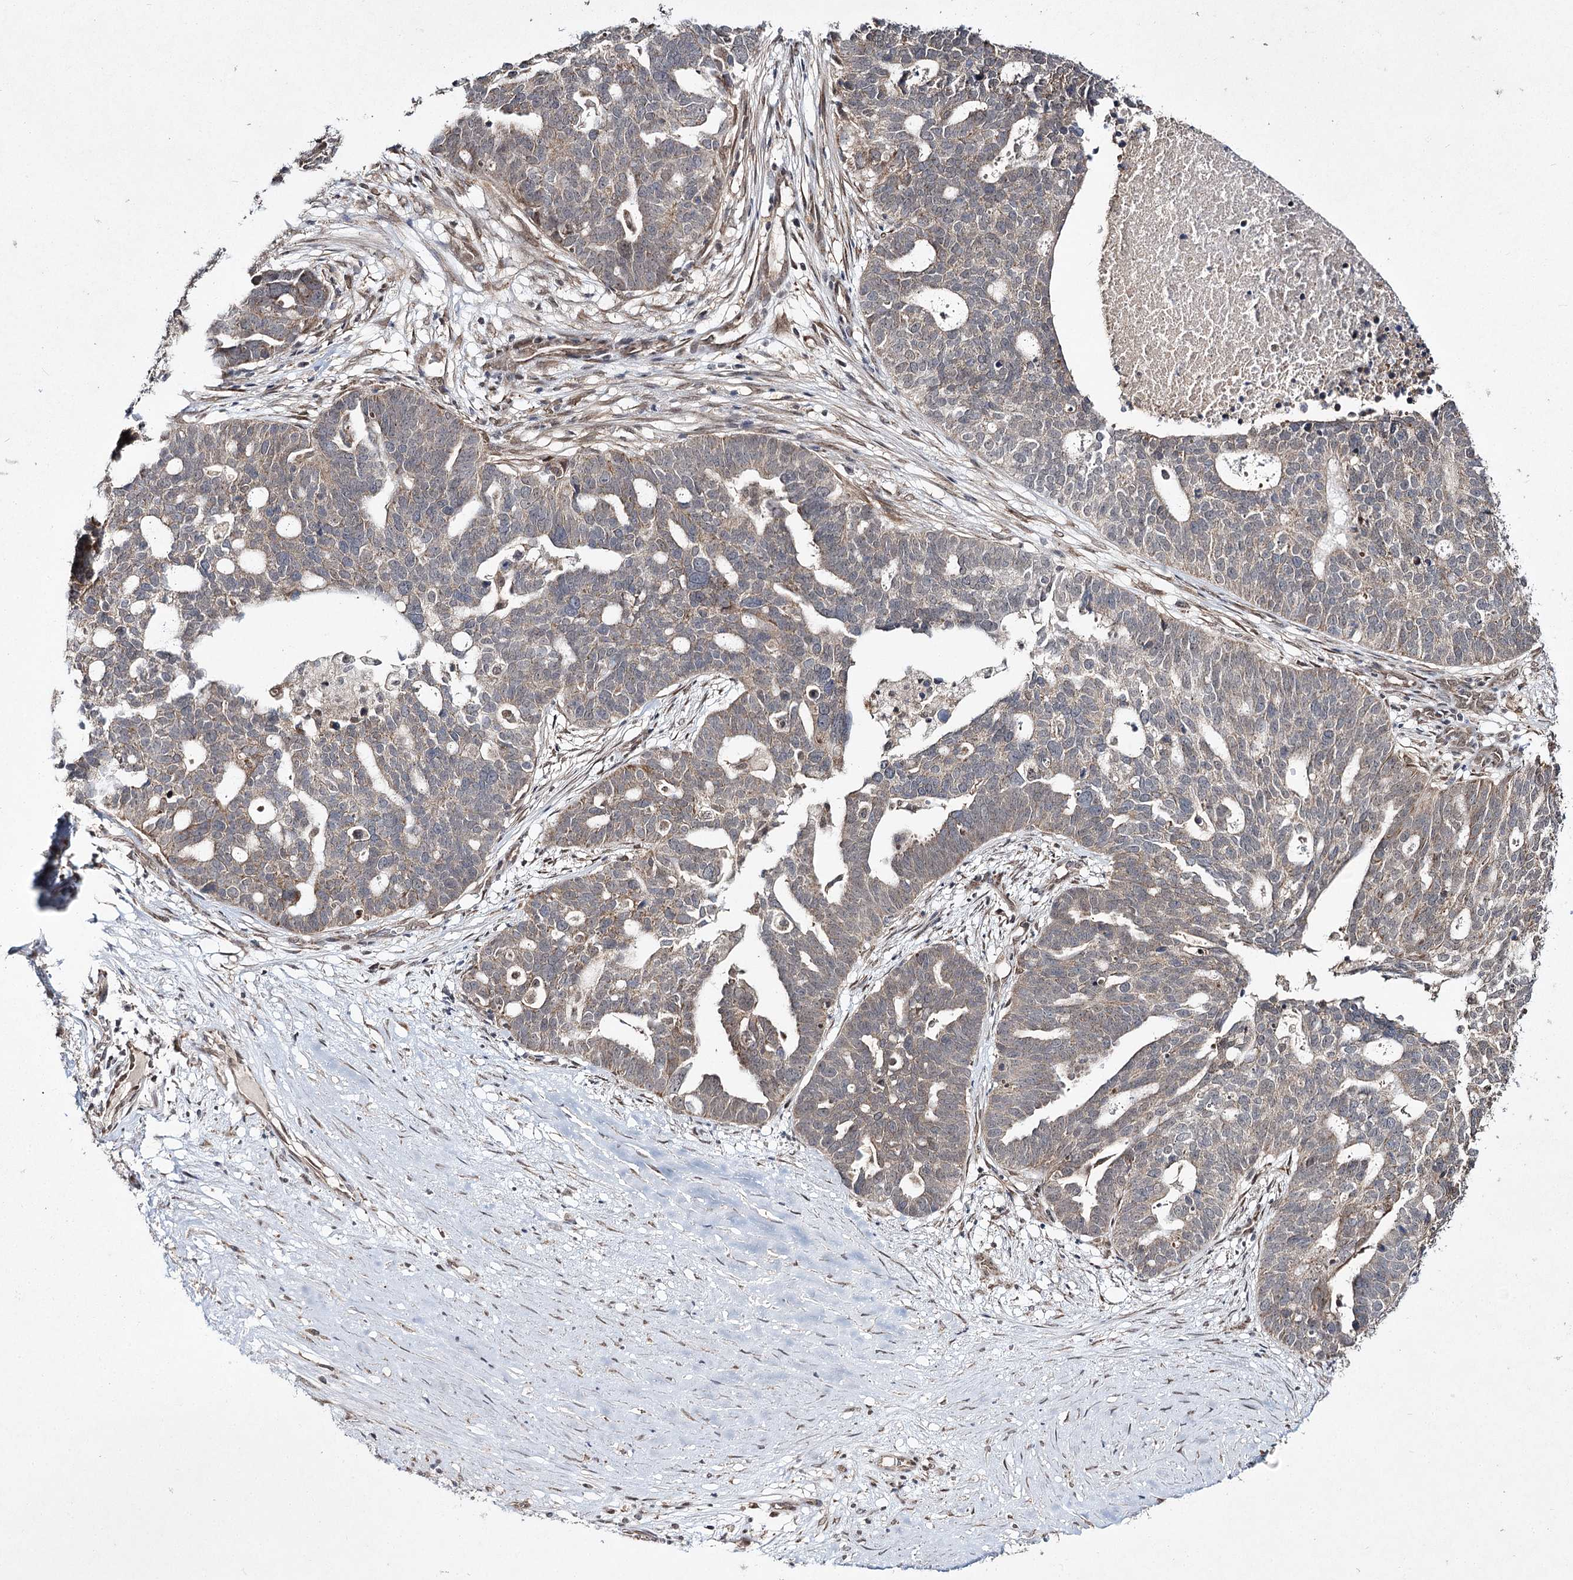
{"staining": {"intensity": "weak", "quantity": "25%-75%", "location": "cytoplasmic/membranous"}, "tissue": "ovarian cancer", "cell_type": "Tumor cells", "image_type": "cancer", "snomed": [{"axis": "morphology", "description": "Cystadenocarcinoma, serous, NOS"}, {"axis": "topography", "description": "Ovary"}], "caption": "There is low levels of weak cytoplasmic/membranous positivity in tumor cells of ovarian serous cystadenocarcinoma, as demonstrated by immunohistochemical staining (brown color).", "gene": "TRNT1", "patient": {"sex": "female", "age": 59}}